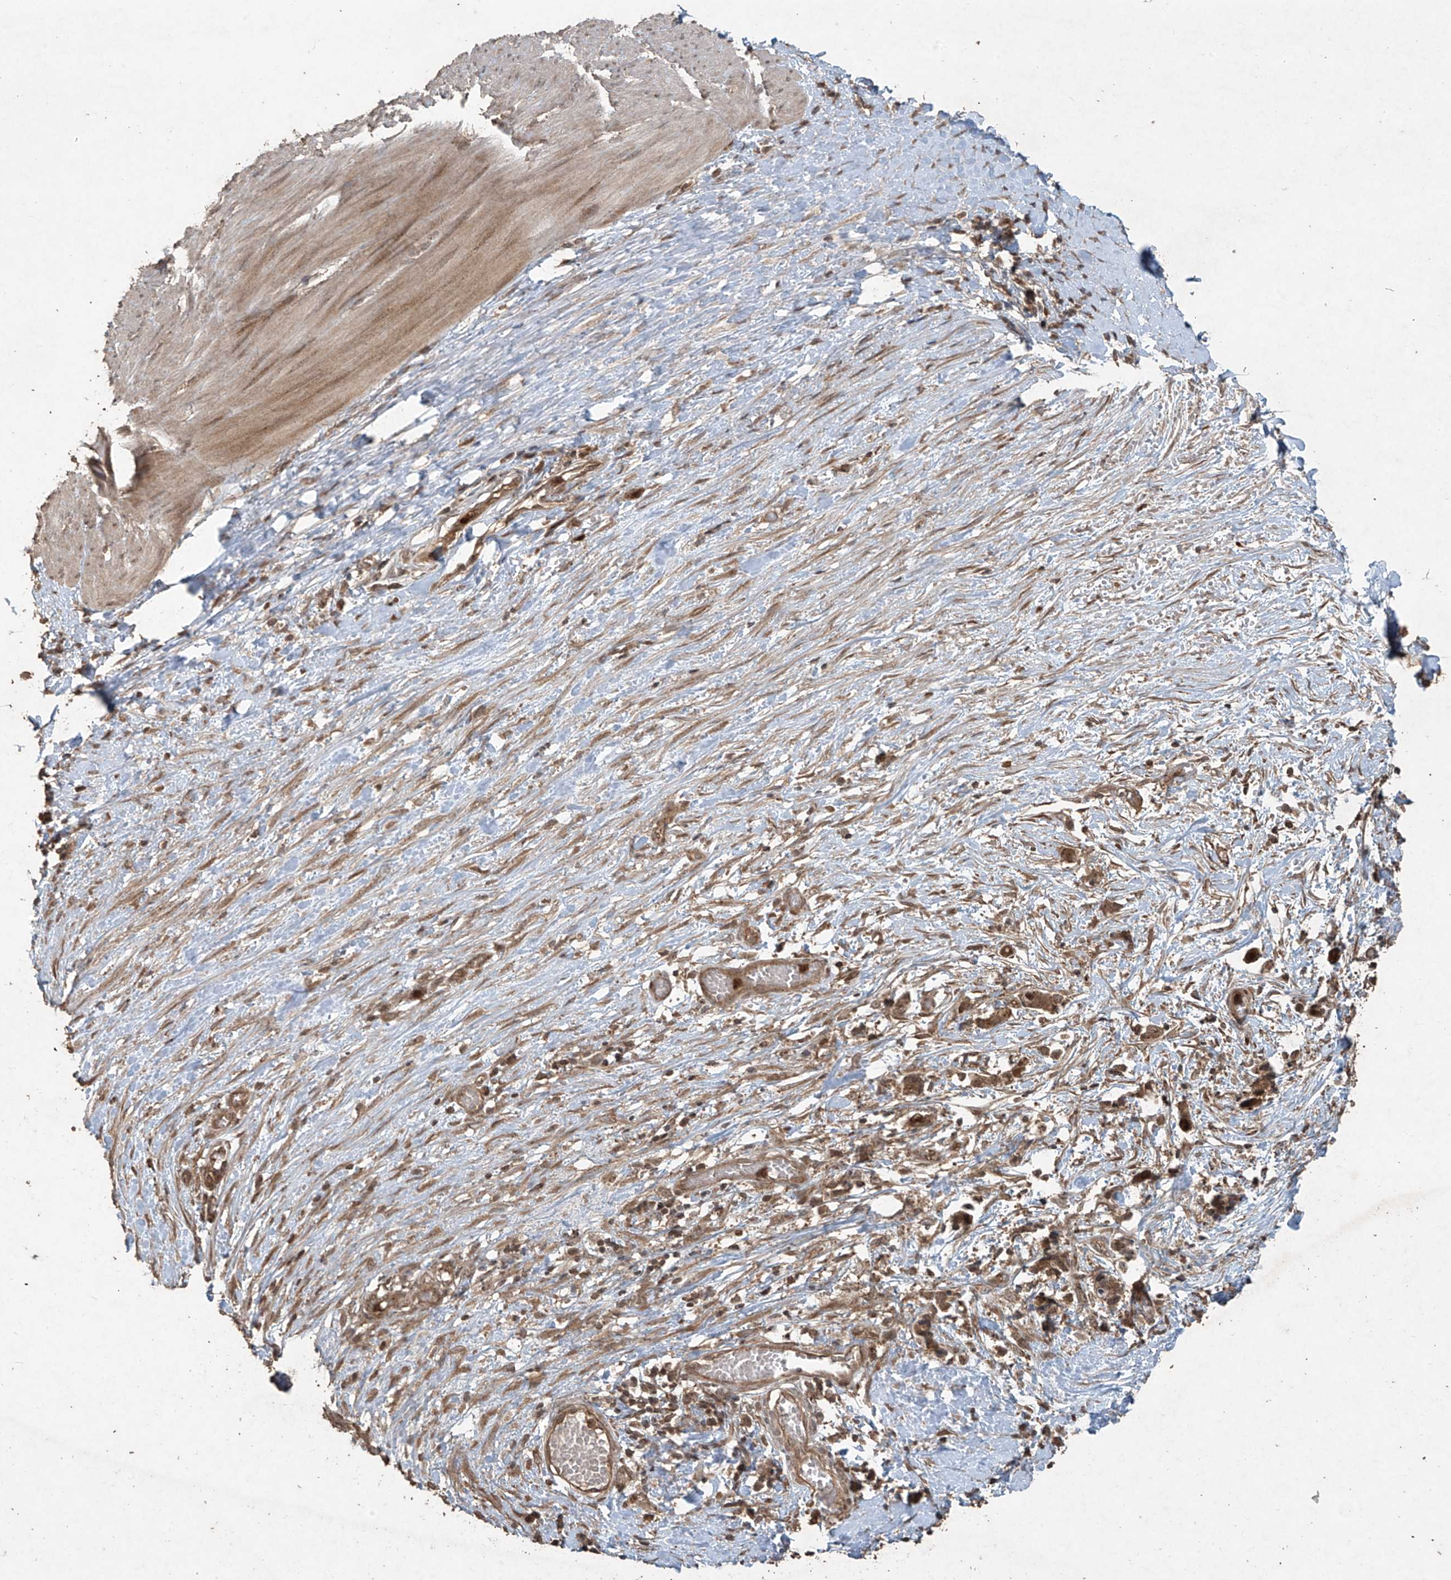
{"staining": {"intensity": "moderate", "quantity": ">75%", "location": "cytoplasmic/membranous,nuclear"}, "tissue": "smooth muscle", "cell_type": "Smooth muscle cells", "image_type": "normal", "snomed": [{"axis": "morphology", "description": "Normal tissue, NOS"}, {"axis": "morphology", "description": "Adenocarcinoma, NOS"}, {"axis": "topography", "description": "Colon"}, {"axis": "topography", "description": "Peripheral nerve tissue"}], "caption": "High-power microscopy captured an immunohistochemistry (IHC) histopathology image of normal smooth muscle, revealing moderate cytoplasmic/membranous,nuclear positivity in about >75% of smooth muscle cells. Immunohistochemistry stains the protein in brown and the nuclei are stained blue.", "gene": "PGPEP1", "patient": {"sex": "male", "age": 14}}